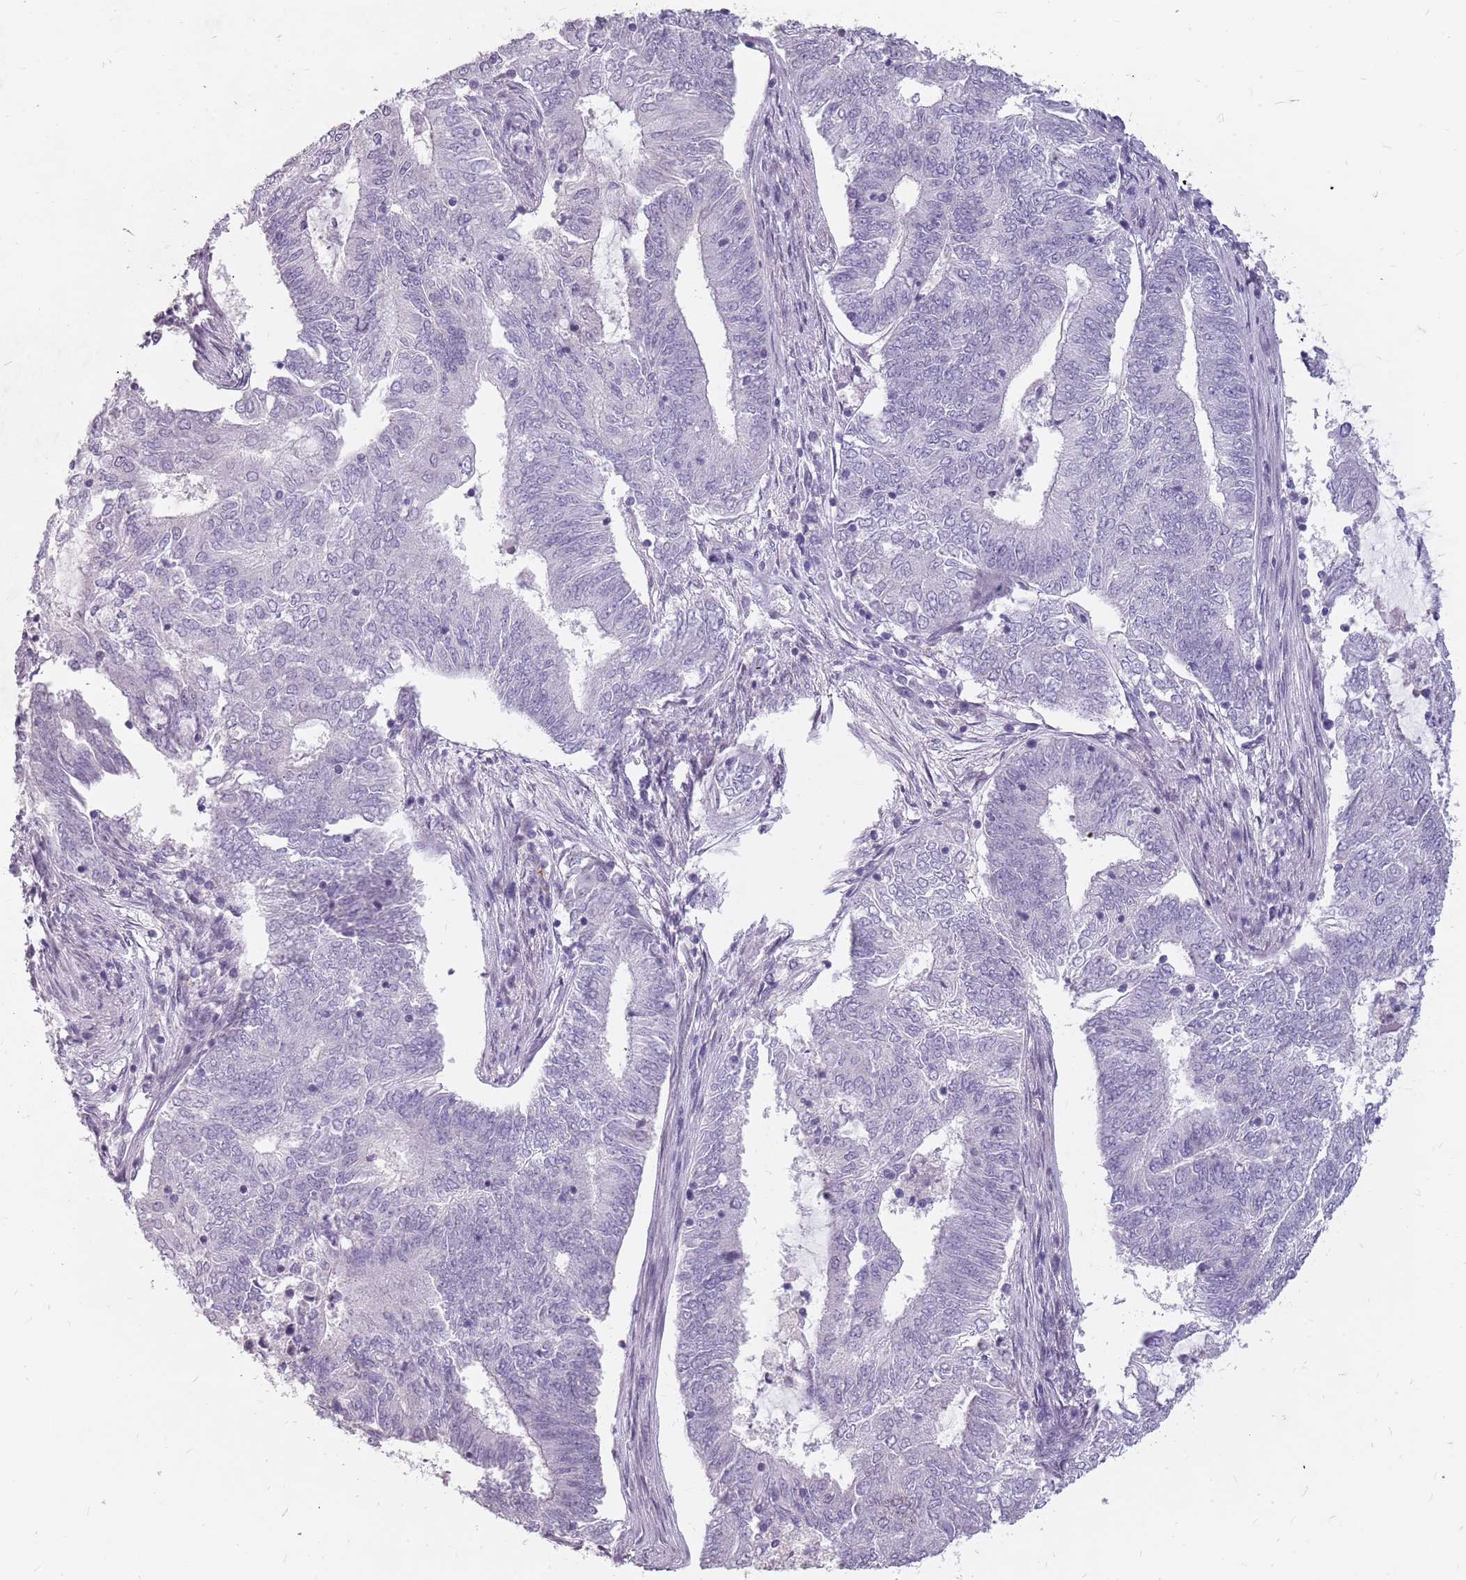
{"staining": {"intensity": "negative", "quantity": "none", "location": "none"}, "tissue": "endometrial cancer", "cell_type": "Tumor cells", "image_type": "cancer", "snomed": [{"axis": "morphology", "description": "Adenocarcinoma, NOS"}, {"axis": "topography", "description": "Endometrium"}], "caption": "DAB (3,3'-diaminobenzidine) immunohistochemical staining of endometrial cancer reveals no significant expression in tumor cells.", "gene": "NEK6", "patient": {"sex": "female", "age": 62}}